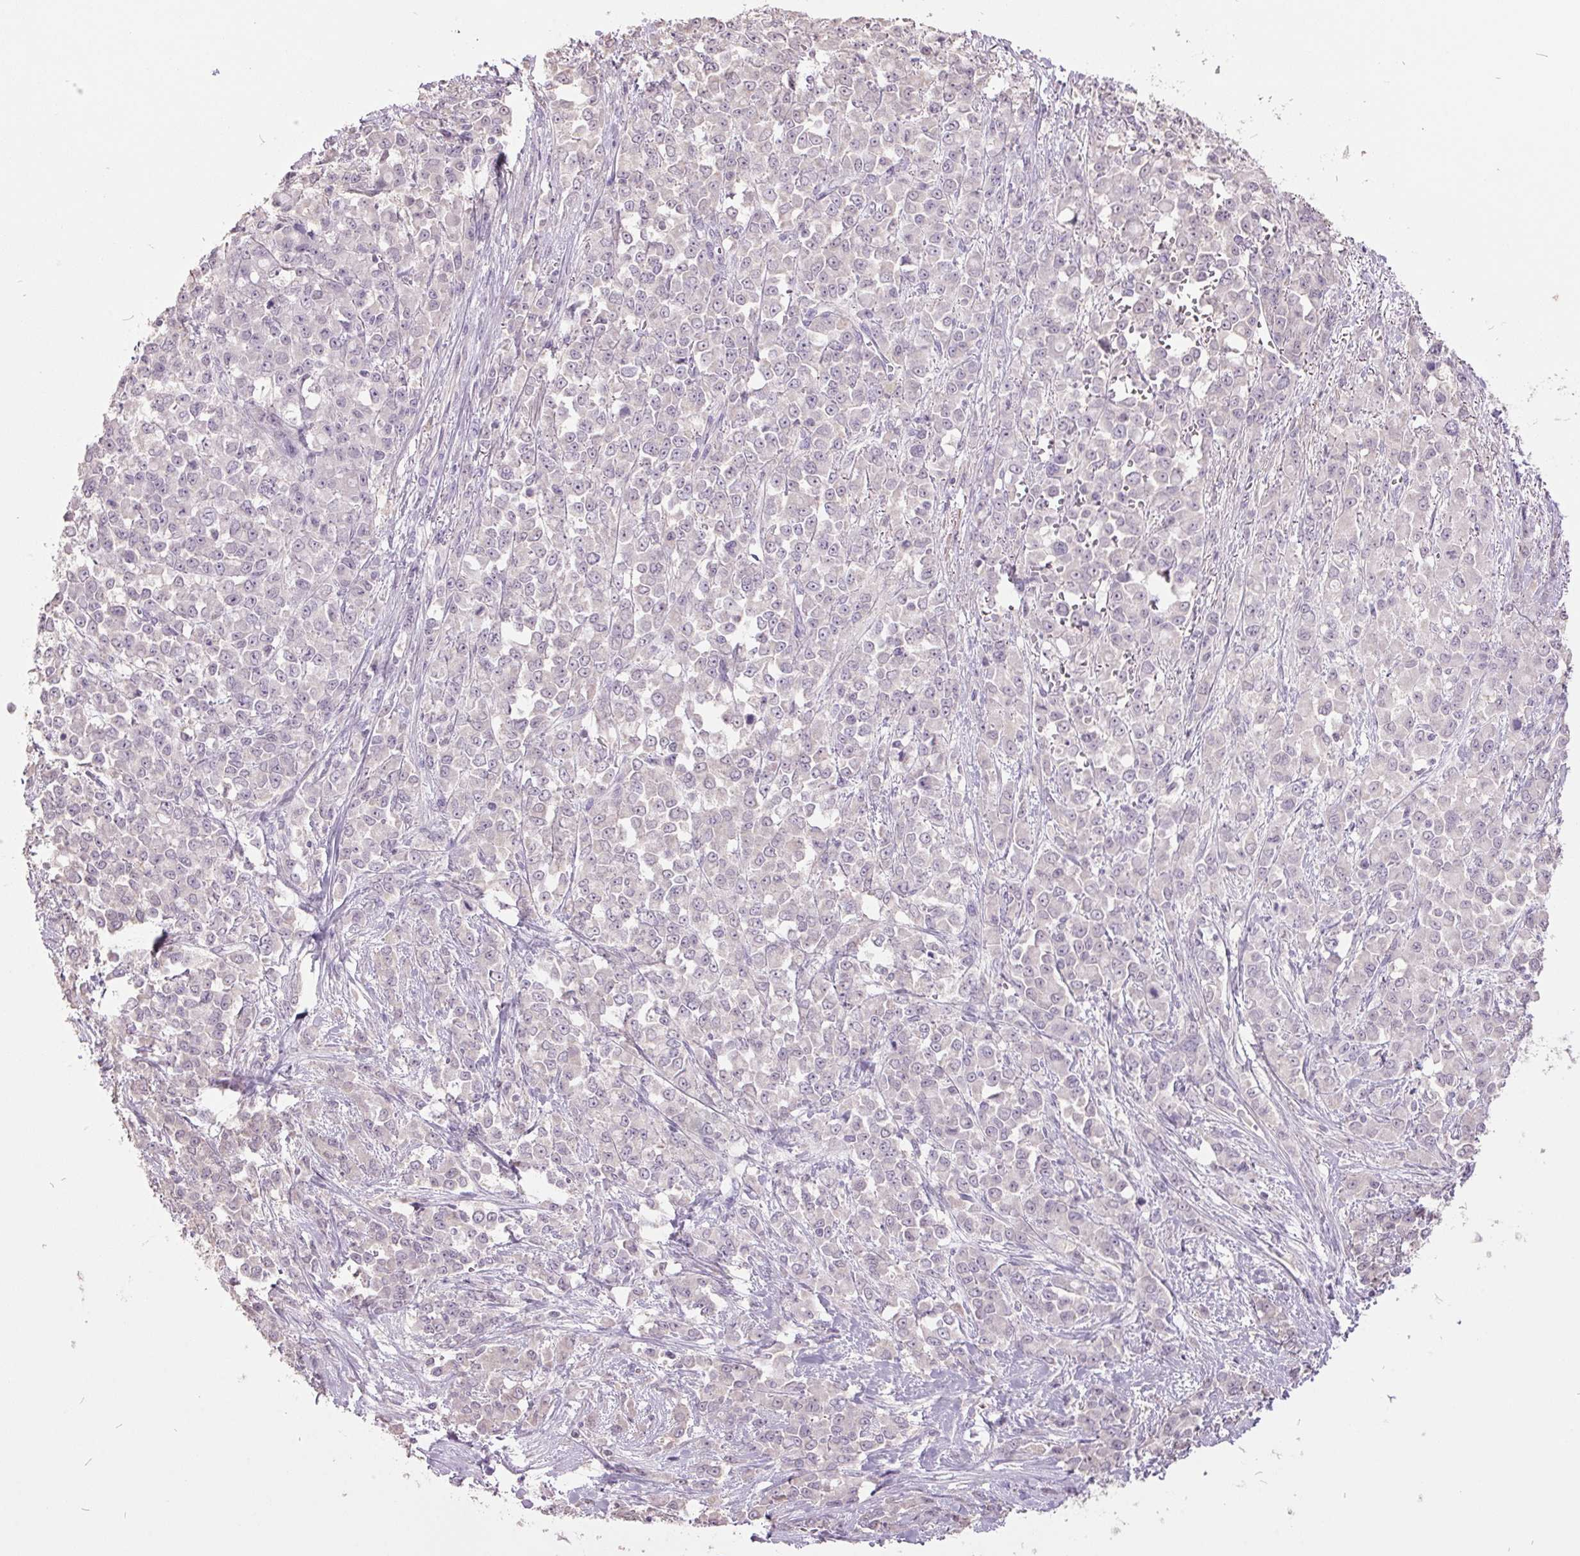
{"staining": {"intensity": "negative", "quantity": "none", "location": "none"}, "tissue": "stomach cancer", "cell_type": "Tumor cells", "image_type": "cancer", "snomed": [{"axis": "morphology", "description": "Adenocarcinoma, NOS"}, {"axis": "topography", "description": "Stomach"}], "caption": "Tumor cells show no significant staining in adenocarcinoma (stomach).", "gene": "C2orf16", "patient": {"sex": "female", "age": 76}}